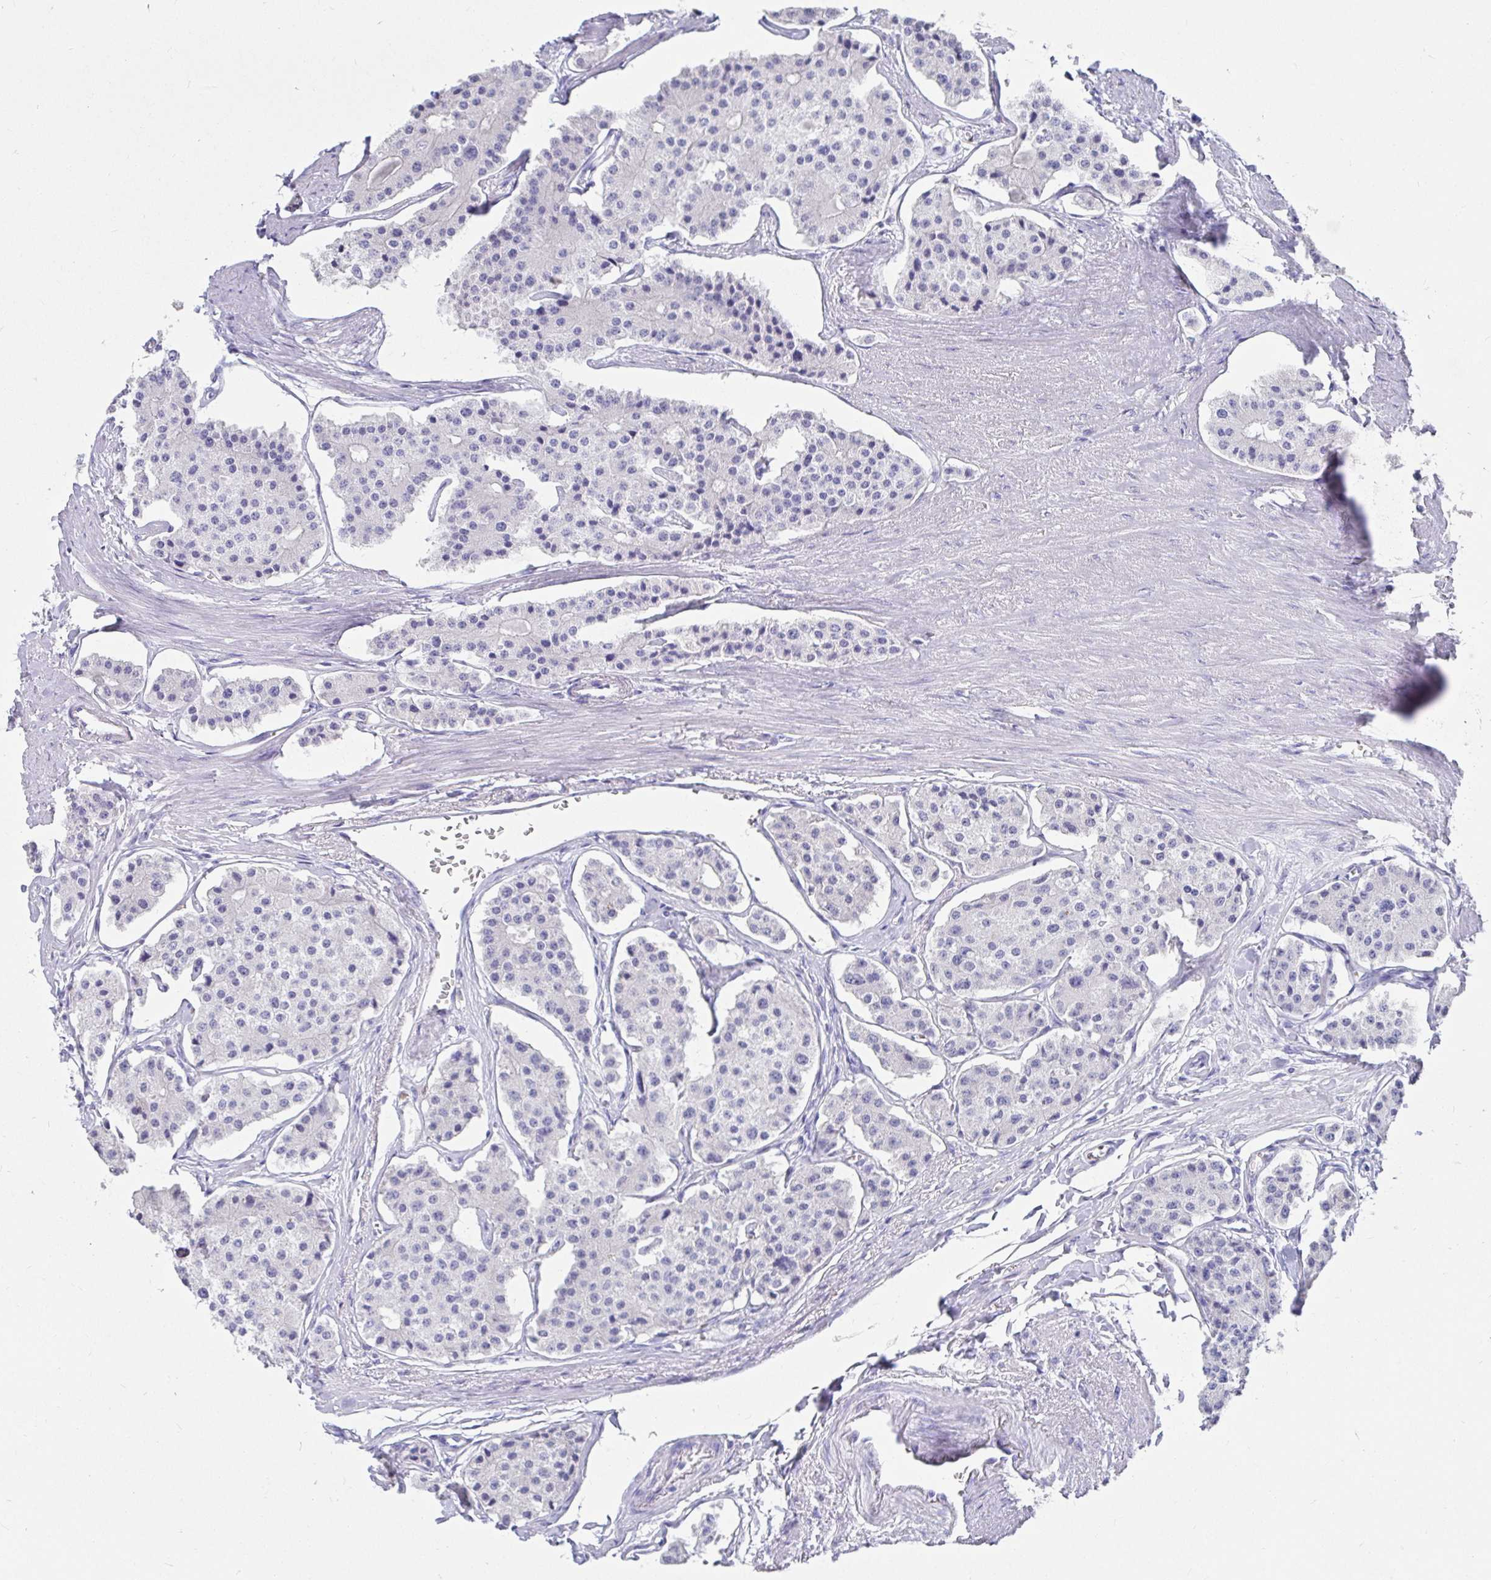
{"staining": {"intensity": "negative", "quantity": "none", "location": "none"}, "tissue": "carcinoid", "cell_type": "Tumor cells", "image_type": "cancer", "snomed": [{"axis": "morphology", "description": "Carcinoid, malignant, NOS"}, {"axis": "topography", "description": "Small intestine"}], "caption": "Immunohistochemistry micrograph of neoplastic tissue: human malignant carcinoid stained with DAB (3,3'-diaminobenzidine) exhibits no significant protein expression in tumor cells.", "gene": "ZPBP2", "patient": {"sex": "female", "age": 65}}